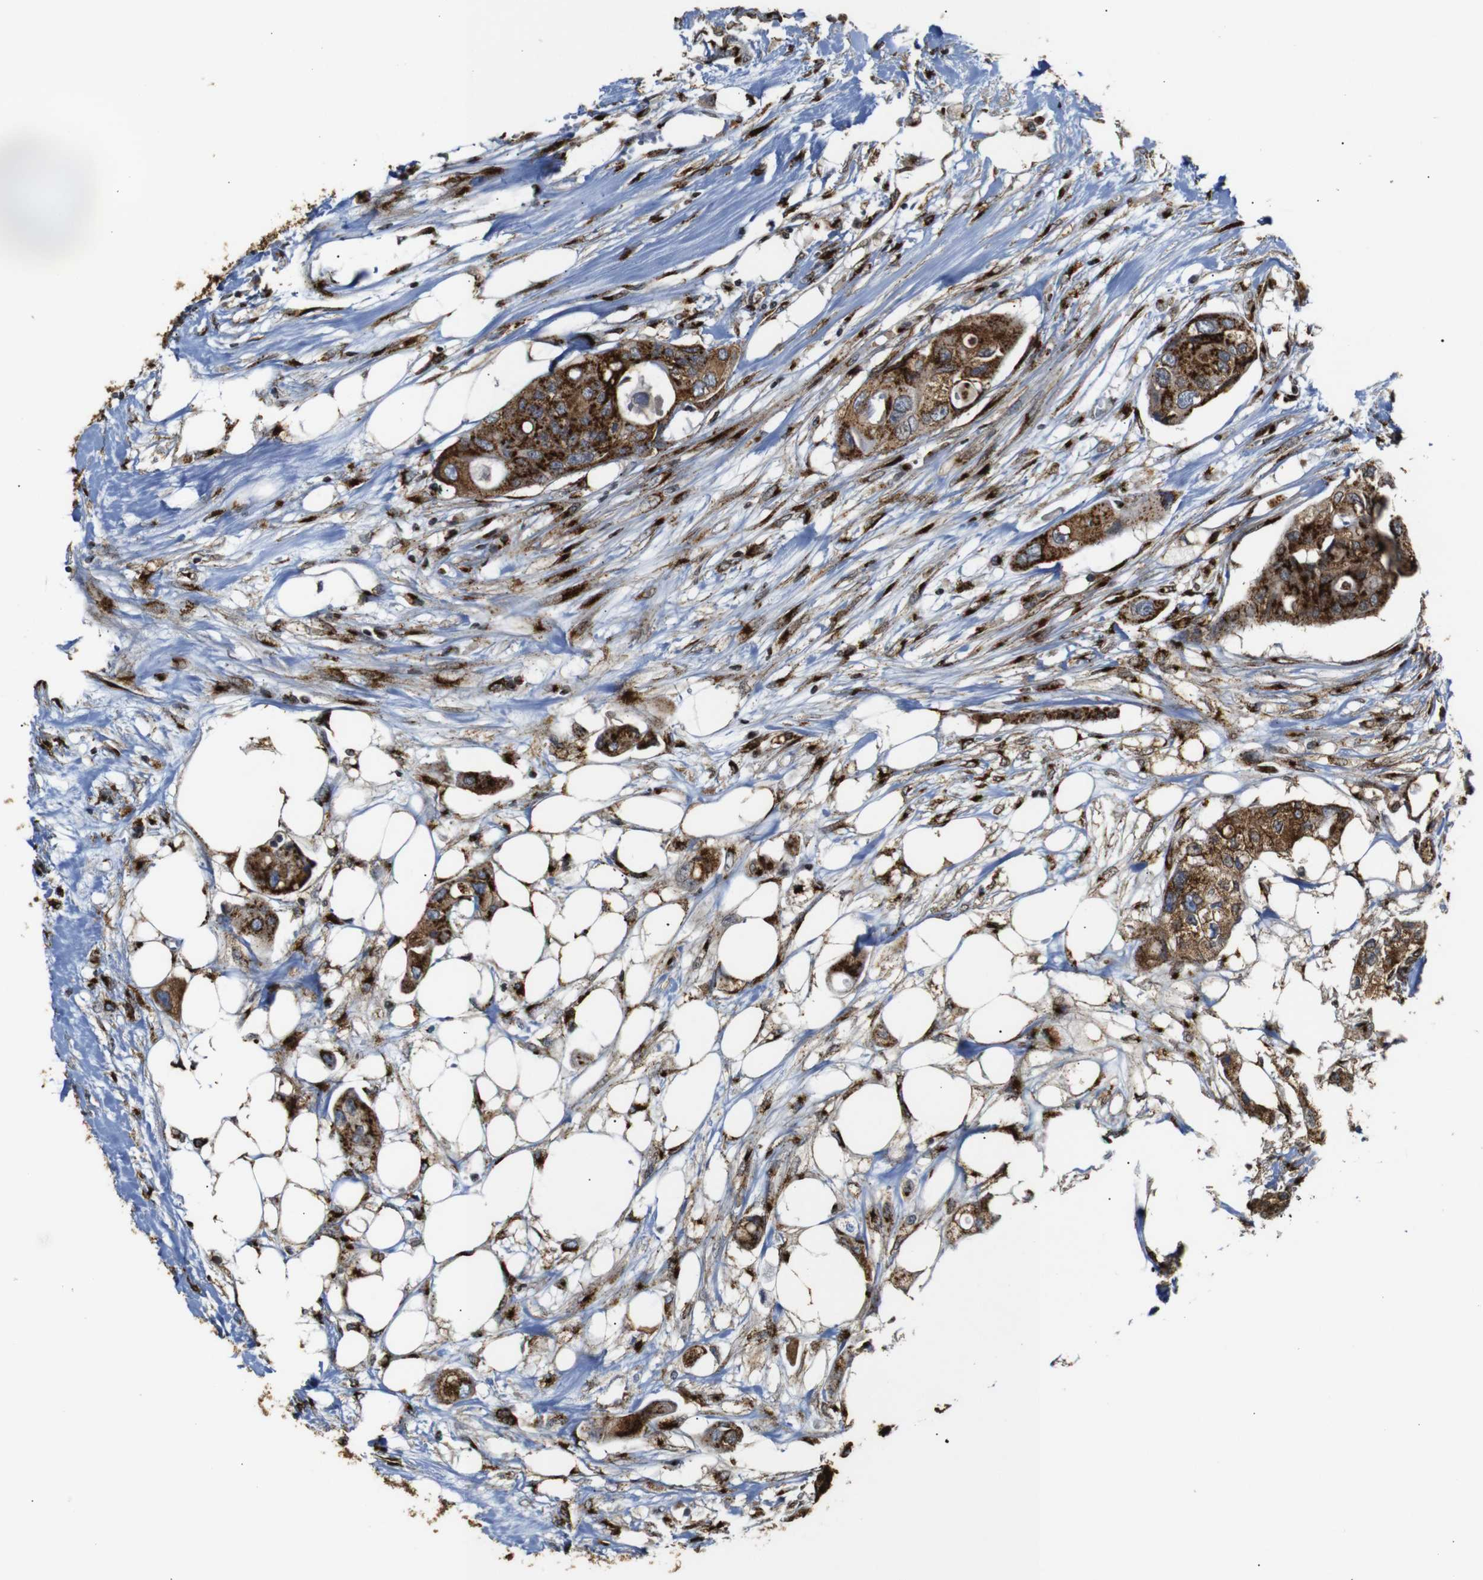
{"staining": {"intensity": "strong", "quantity": ">75%", "location": "cytoplasmic/membranous"}, "tissue": "colorectal cancer", "cell_type": "Tumor cells", "image_type": "cancer", "snomed": [{"axis": "morphology", "description": "Adenocarcinoma, NOS"}, {"axis": "topography", "description": "Colon"}], "caption": "Human colorectal cancer (adenocarcinoma) stained for a protein (brown) demonstrates strong cytoplasmic/membranous positive staining in about >75% of tumor cells.", "gene": "TGOLN2", "patient": {"sex": "female", "age": 57}}